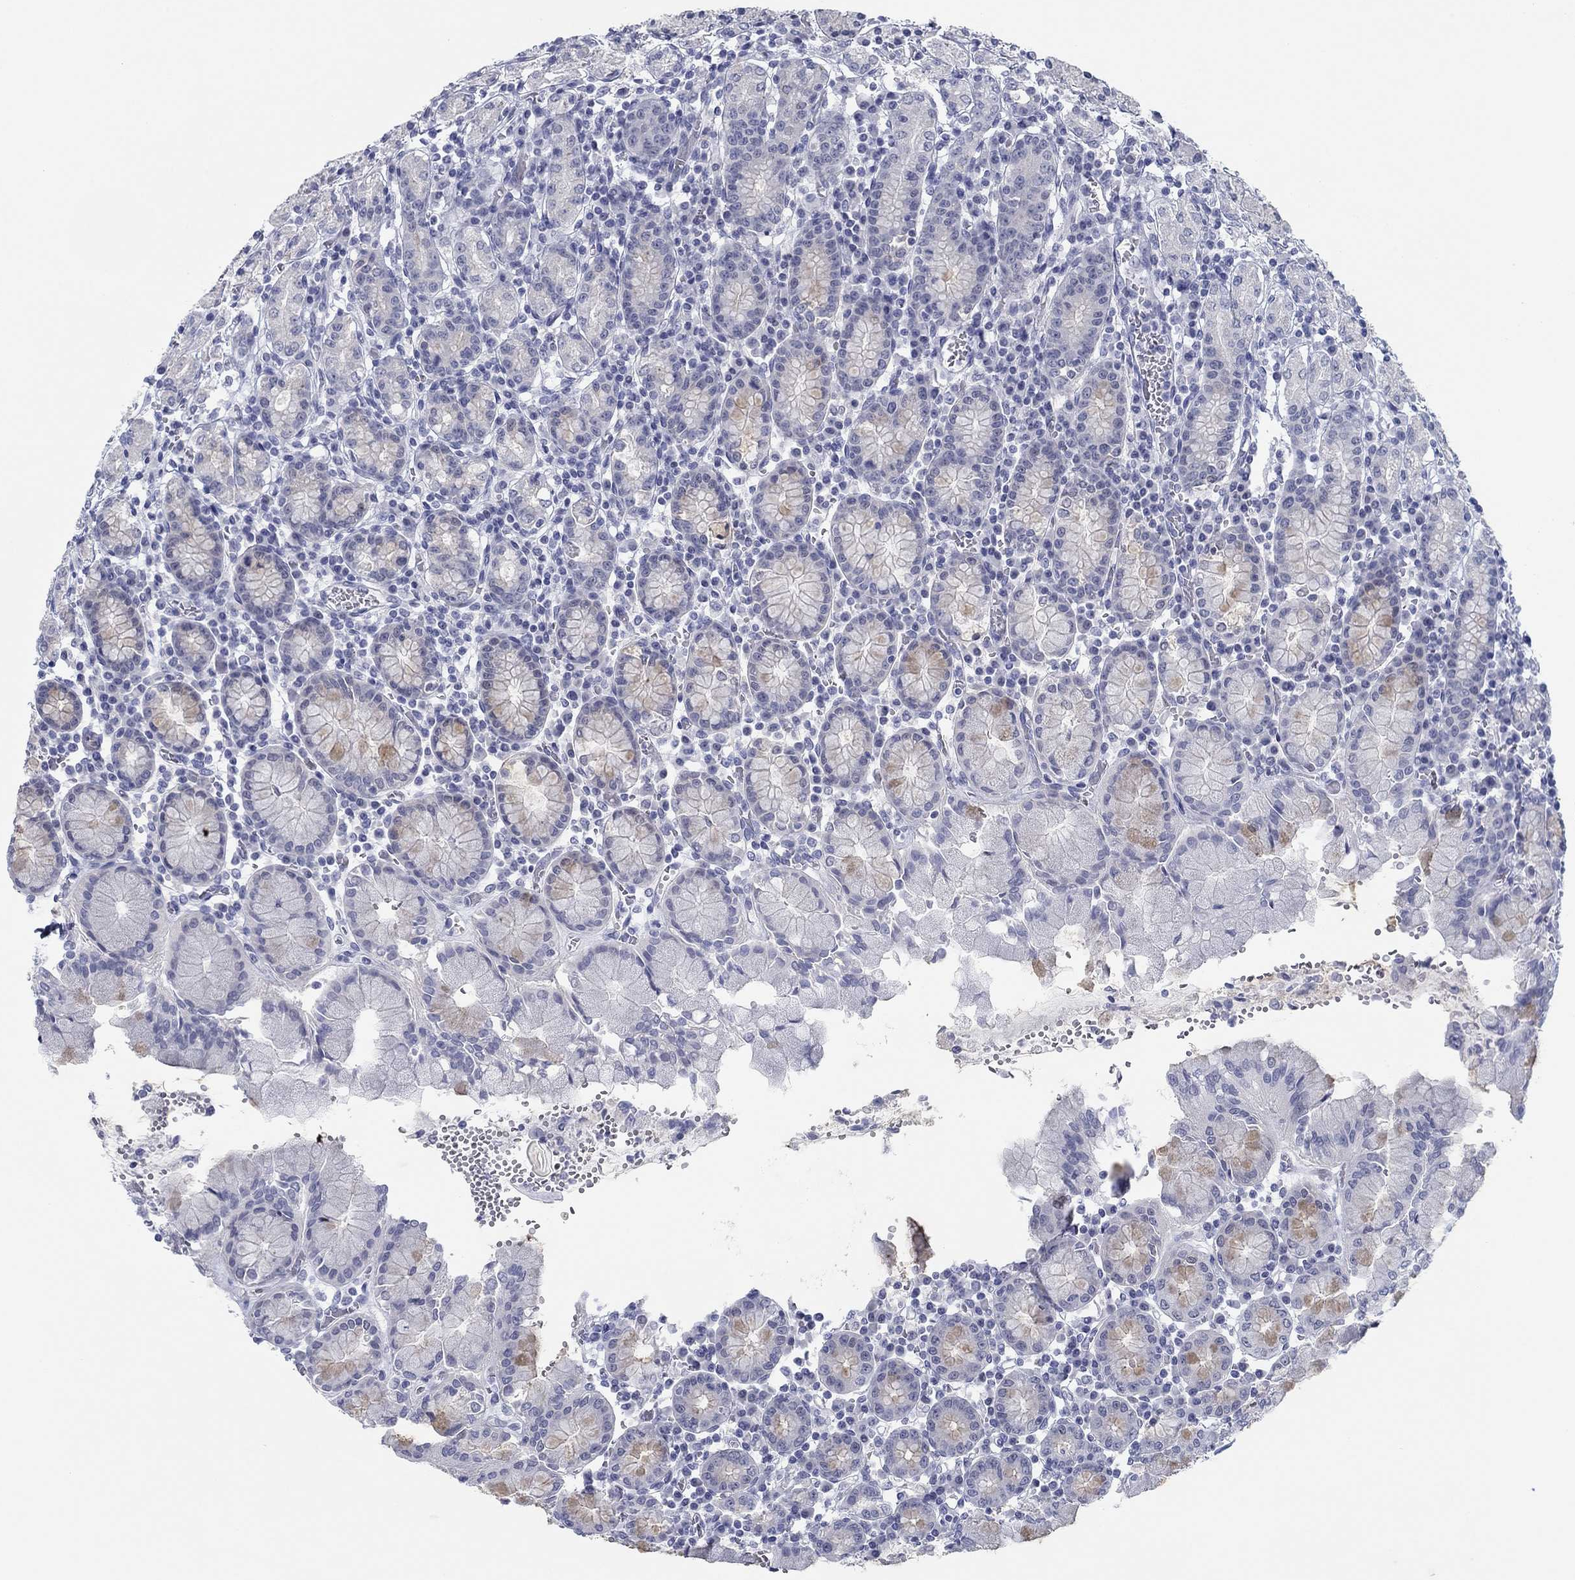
{"staining": {"intensity": "weak", "quantity": "<25%", "location": "cytoplasmic/membranous"}, "tissue": "stomach", "cell_type": "Glandular cells", "image_type": "normal", "snomed": [{"axis": "morphology", "description": "Normal tissue, NOS"}, {"axis": "topography", "description": "Stomach, upper"}, {"axis": "topography", "description": "Stomach"}], "caption": "Glandular cells are negative for brown protein staining in benign stomach. (Stains: DAB (3,3'-diaminobenzidine) immunohistochemistry with hematoxylin counter stain, Microscopy: brightfield microscopy at high magnification).", "gene": "DNAL1", "patient": {"sex": "male", "age": 62}}